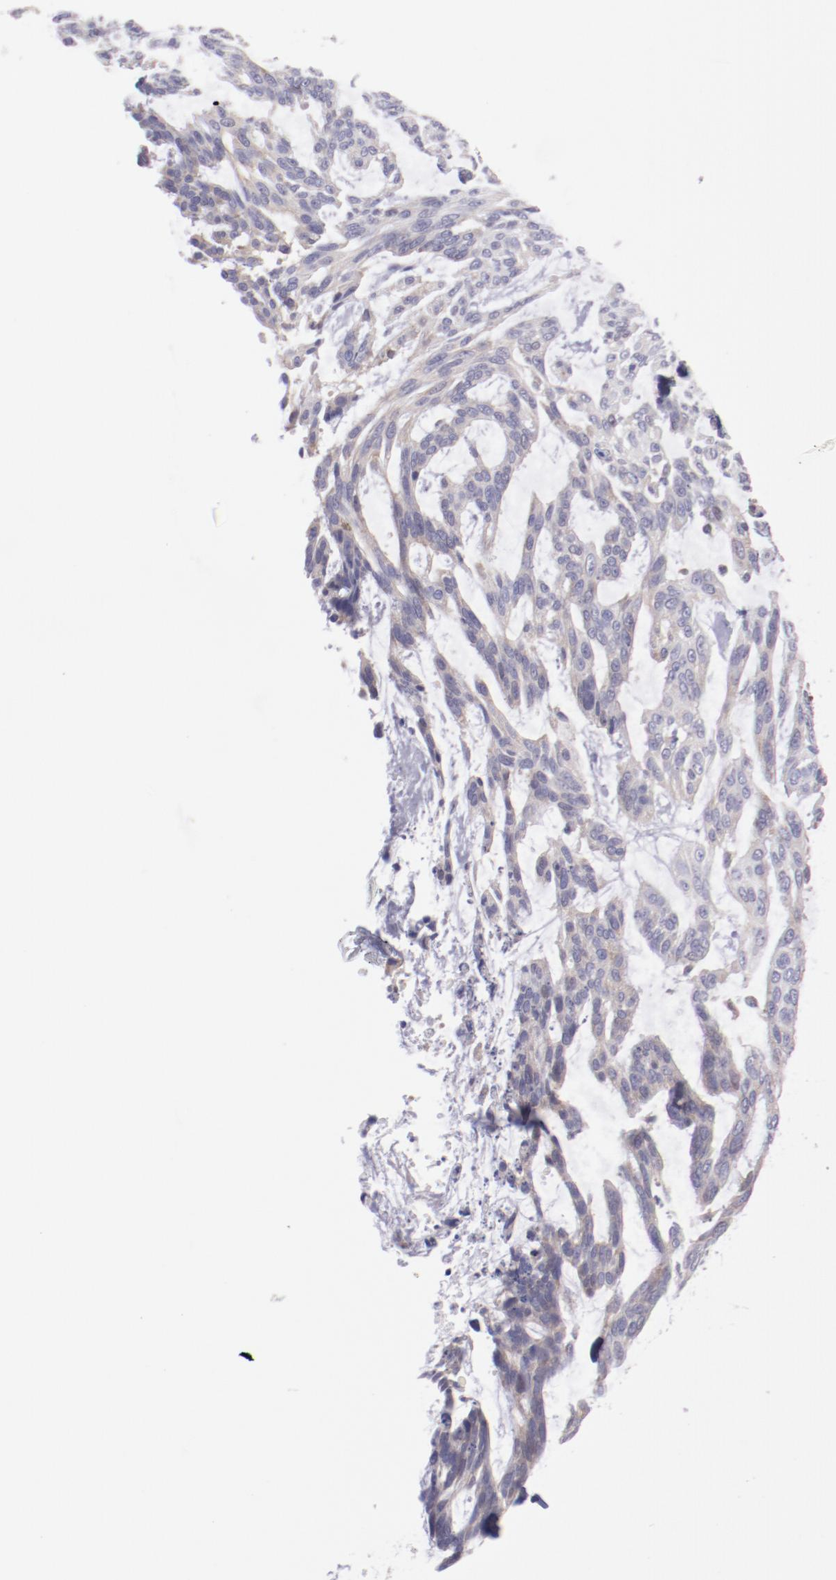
{"staining": {"intensity": "negative", "quantity": "none", "location": "none"}, "tissue": "skin cancer", "cell_type": "Tumor cells", "image_type": "cancer", "snomed": [{"axis": "morphology", "description": "Normal tissue, NOS"}, {"axis": "morphology", "description": "Basal cell carcinoma"}, {"axis": "topography", "description": "Skin"}], "caption": "Tumor cells show no significant protein expression in skin basal cell carcinoma.", "gene": "IRF8", "patient": {"sex": "female", "age": 71}}